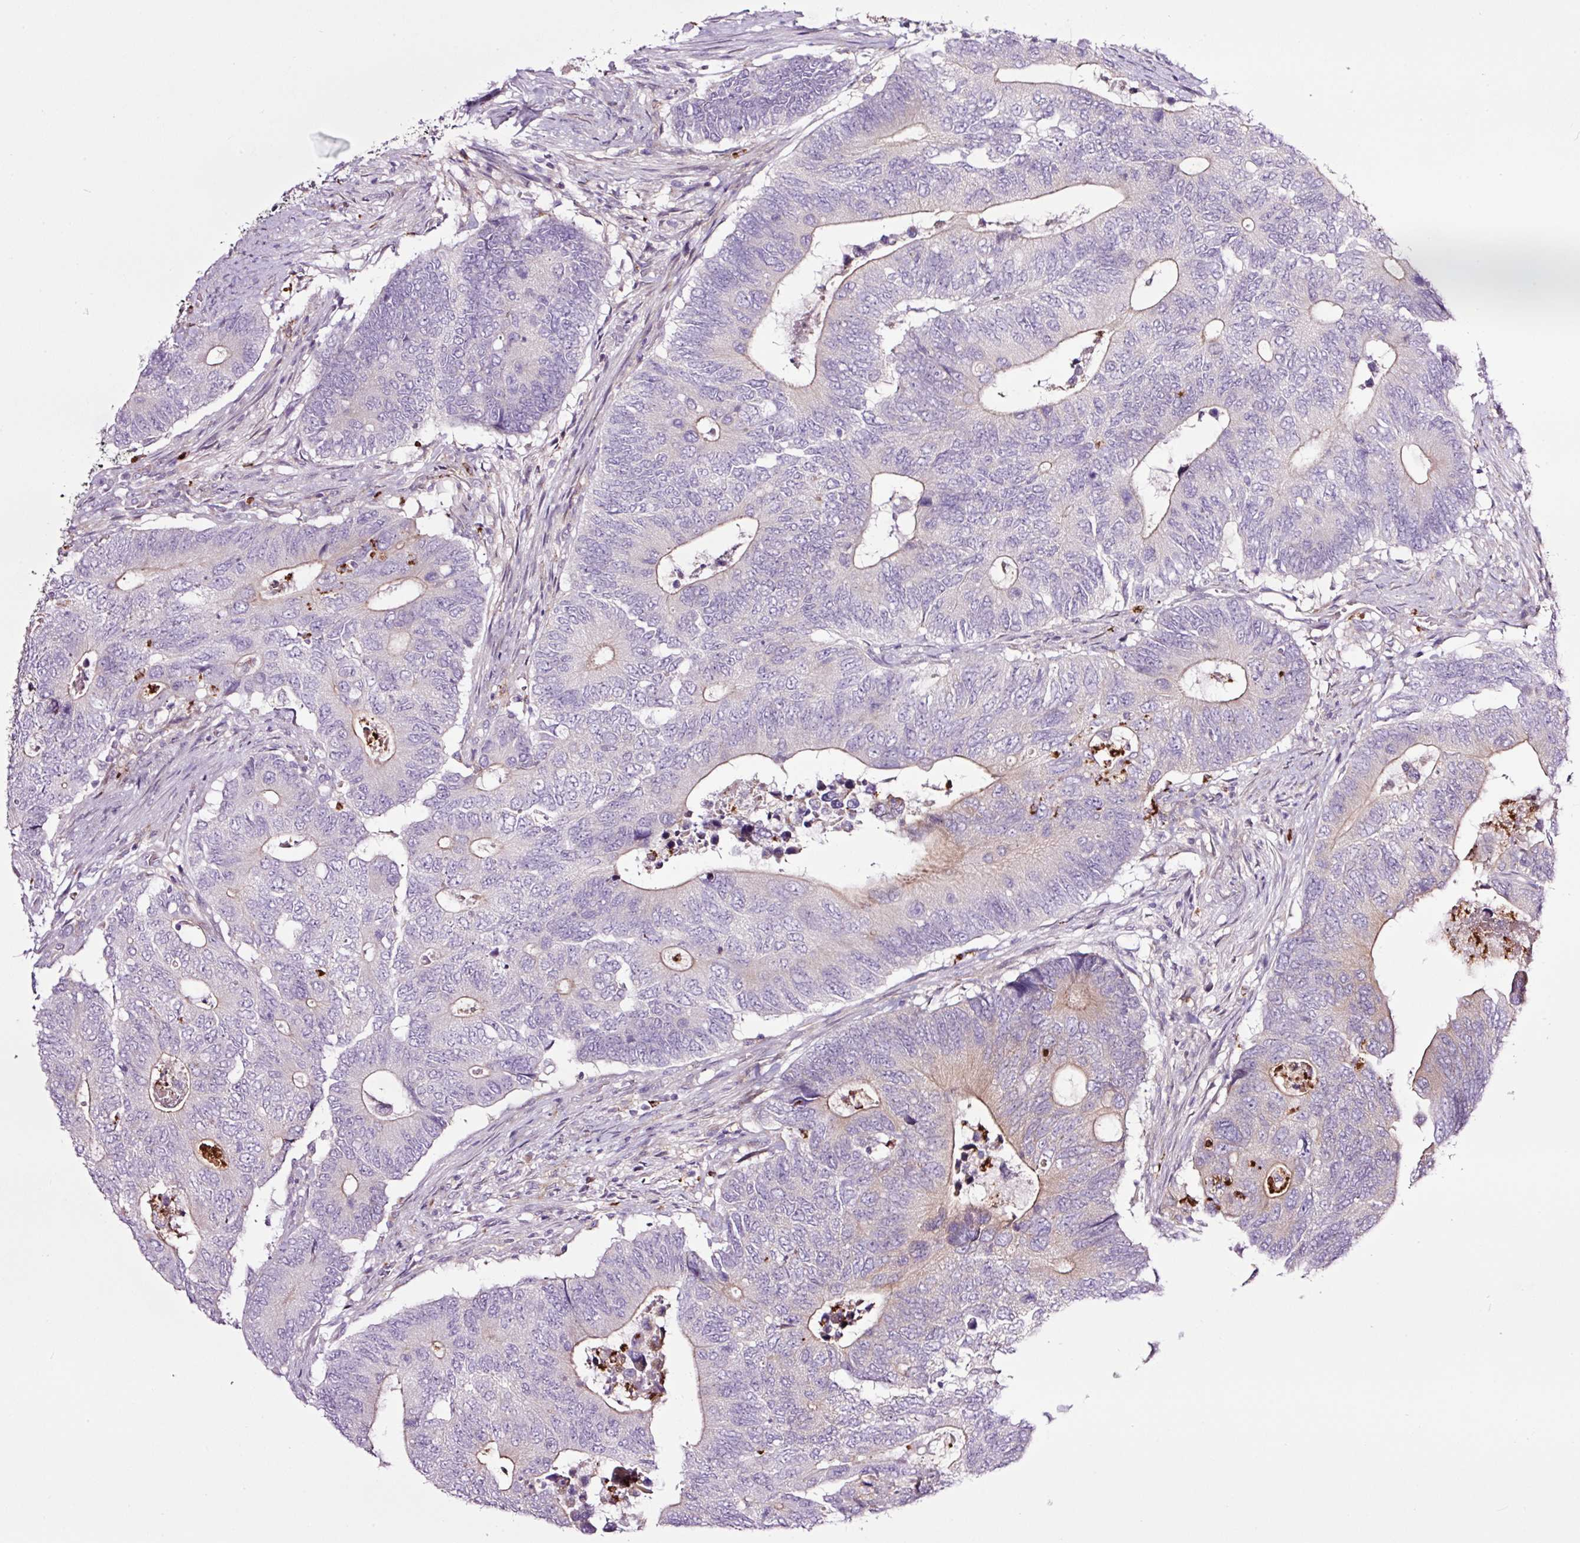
{"staining": {"intensity": "weak", "quantity": "<25%", "location": "cytoplasmic/membranous"}, "tissue": "colorectal cancer", "cell_type": "Tumor cells", "image_type": "cancer", "snomed": [{"axis": "morphology", "description": "Adenocarcinoma, NOS"}, {"axis": "topography", "description": "Colon"}], "caption": "Immunohistochemical staining of human adenocarcinoma (colorectal) reveals no significant expression in tumor cells. Nuclei are stained in blue.", "gene": "SH2D6", "patient": {"sex": "male", "age": 87}}